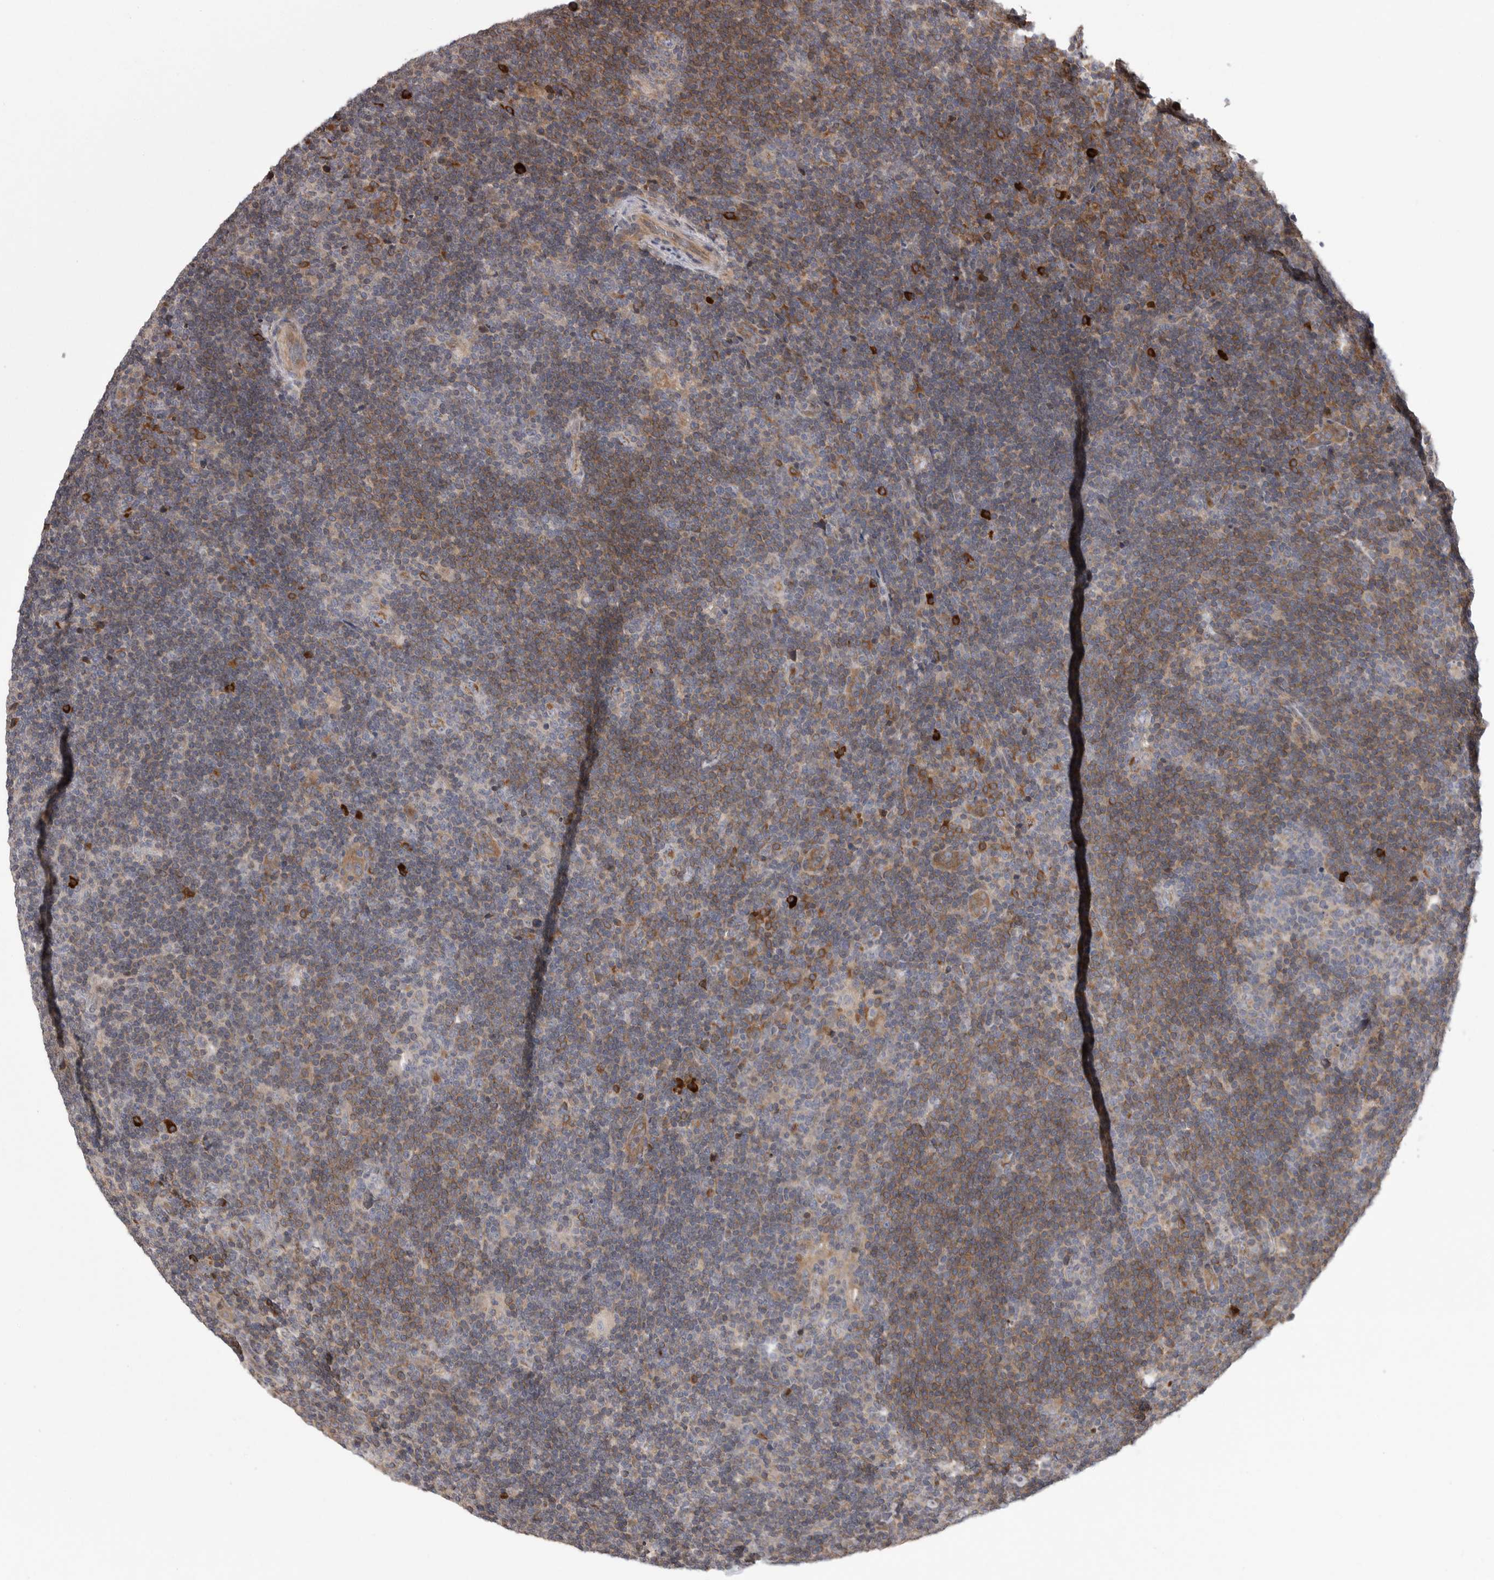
{"staining": {"intensity": "moderate", "quantity": ">75%", "location": "cytoplasmic/membranous"}, "tissue": "lymphoma", "cell_type": "Tumor cells", "image_type": "cancer", "snomed": [{"axis": "morphology", "description": "Hodgkin's disease, NOS"}, {"axis": "topography", "description": "Lymph node"}], "caption": "Immunohistochemical staining of lymphoma exhibits medium levels of moderate cytoplasmic/membranous expression in approximately >75% of tumor cells.", "gene": "OXR1", "patient": {"sex": "female", "age": 57}}